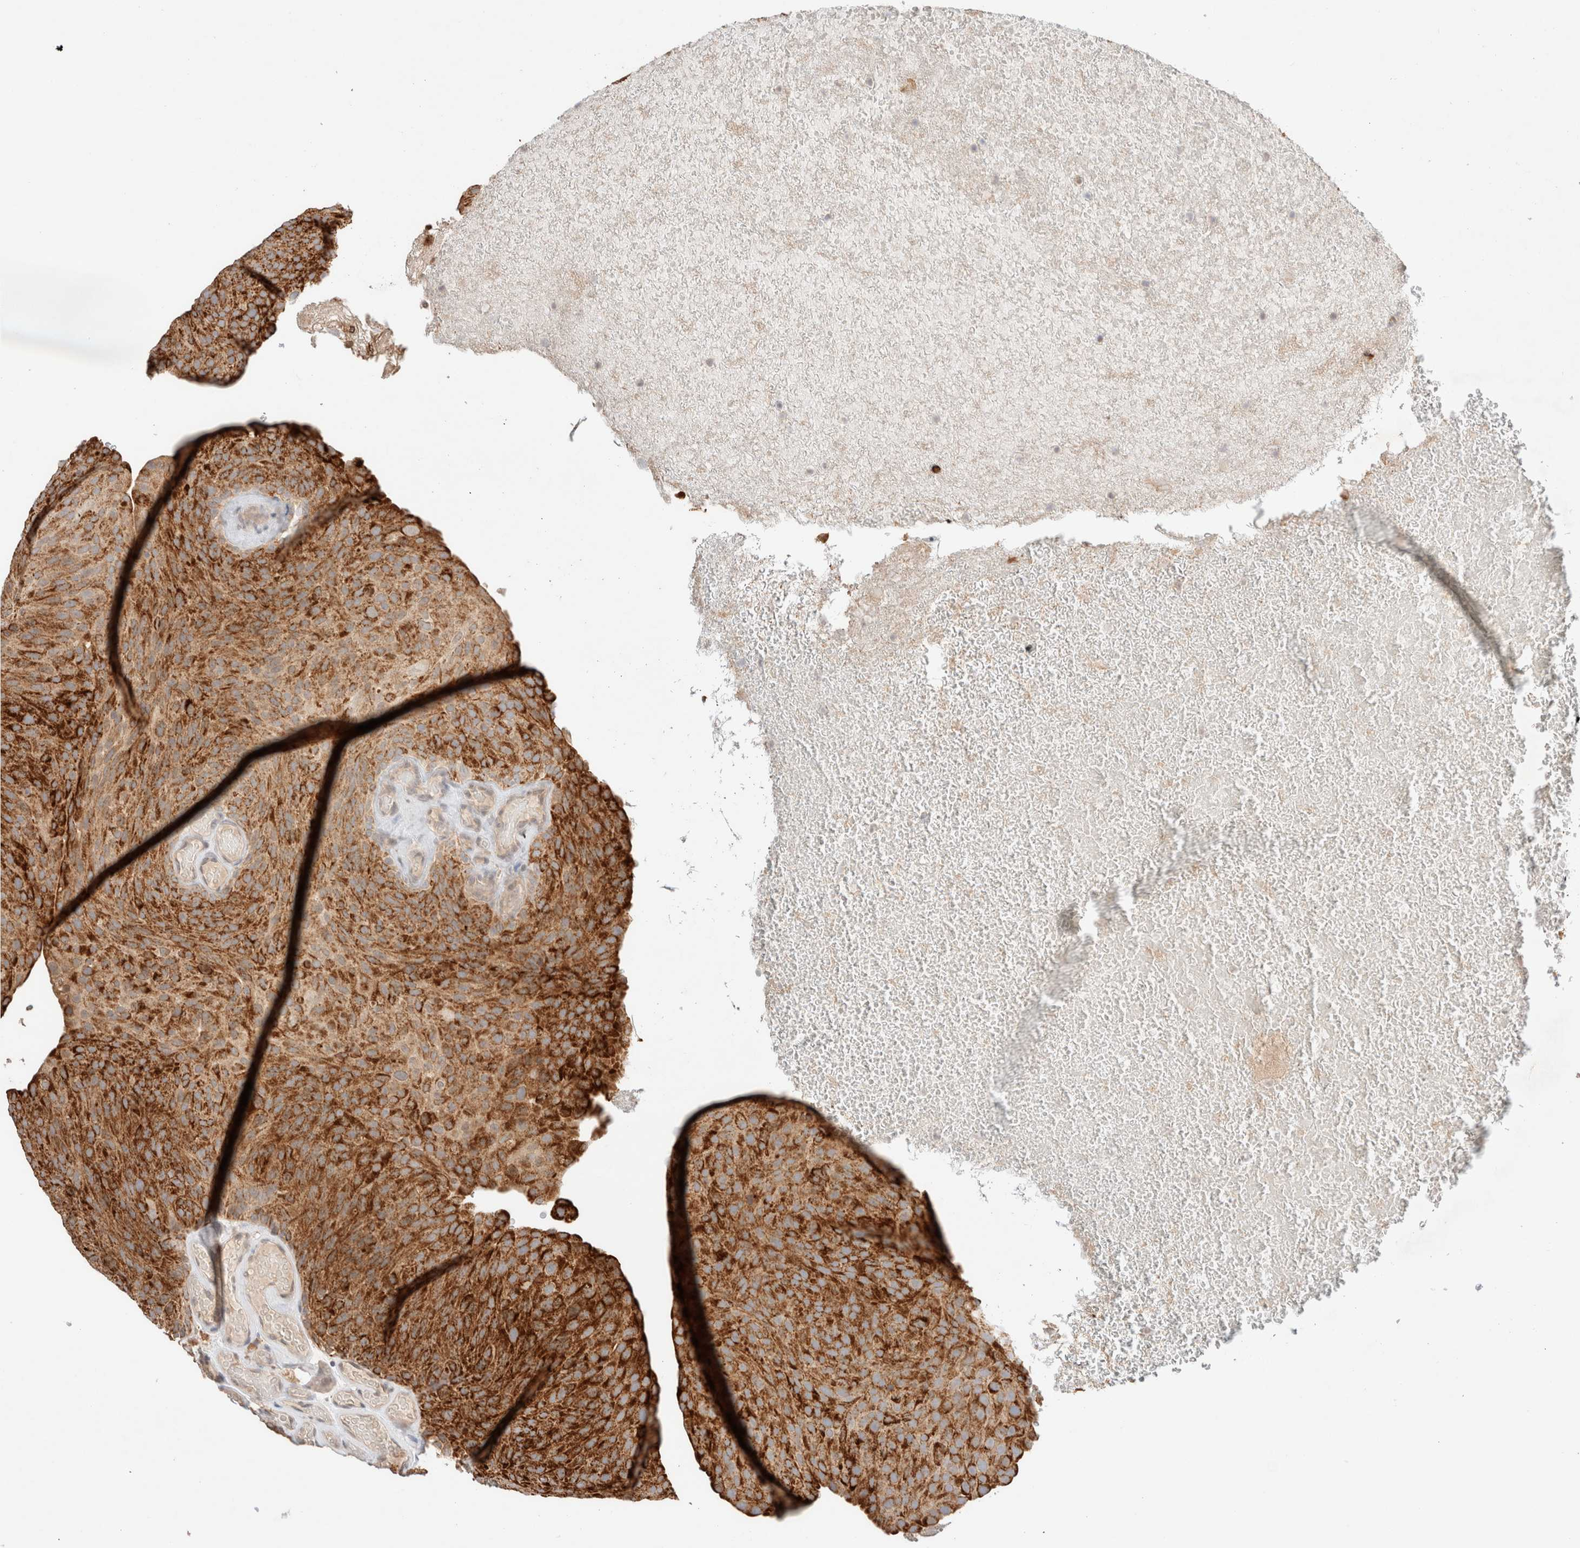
{"staining": {"intensity": "strong", "quantity": ">75%", "location": "cytoplasmic/membranous"}, "tissue": "urothelial cancer", "cell_type": "Tumor cells", "image_type": "cancer", "snomed": [{"axis": "morphology", "description": "Urothelial carcinoma, Low grade"}, {"axis": "topography", "description": "Urinary bladder"}], "caption": "Tumor cells reveal high levels of strong cytoplasmic/membranous positivity in approximately >75% of cells in human urothelial carcinoma (low-grade).", "gene": "TRIM41", "patient": {"sex": "male", "age": 78}}